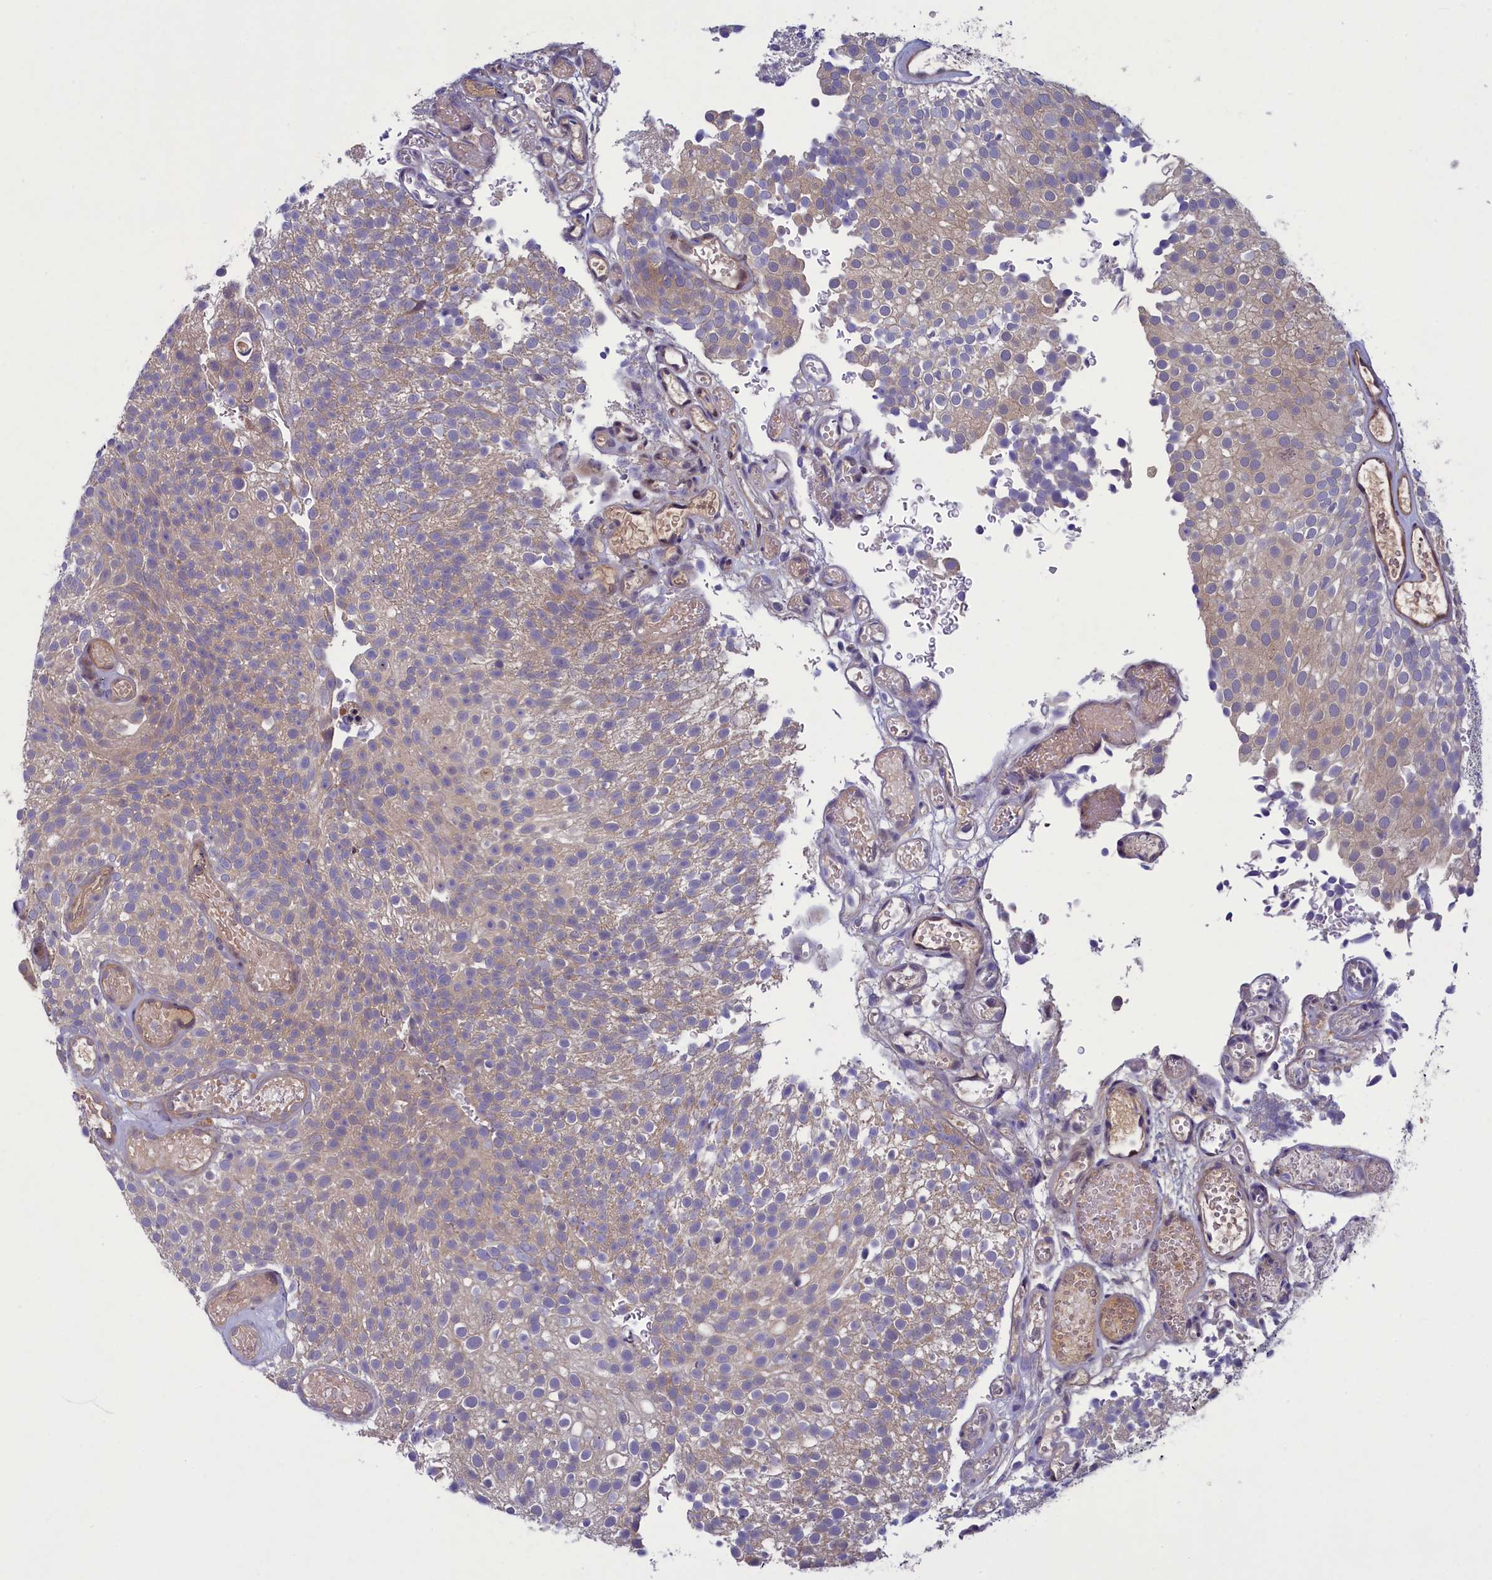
{"staining": {"intensity": "weak", "quantity": ">75%", "location": "cytoplasmic/membranous"}, "tissue": "urothelial cancer", "cell_type": "Tumor cells", "image_type": "cancer", "snomed": [{"axis": "morphology", "description": "Urothelial carcinoma, Low grade"}, {"axis": "topography", "description": "Urinary bladder"}], "caption": "High-power microscopy captured an immunohistochemistry image of urothelial carcinoma (low-grade), revealing weak cytoplasmic/membranous staining in about >75% of tumor cells. (DAB (3,3'-diaminobenzidine) = brown stain, brightfield microscopy at high magnification).", "gene": "NUBP1", "patient": {"sex": "male", "age": 78}}